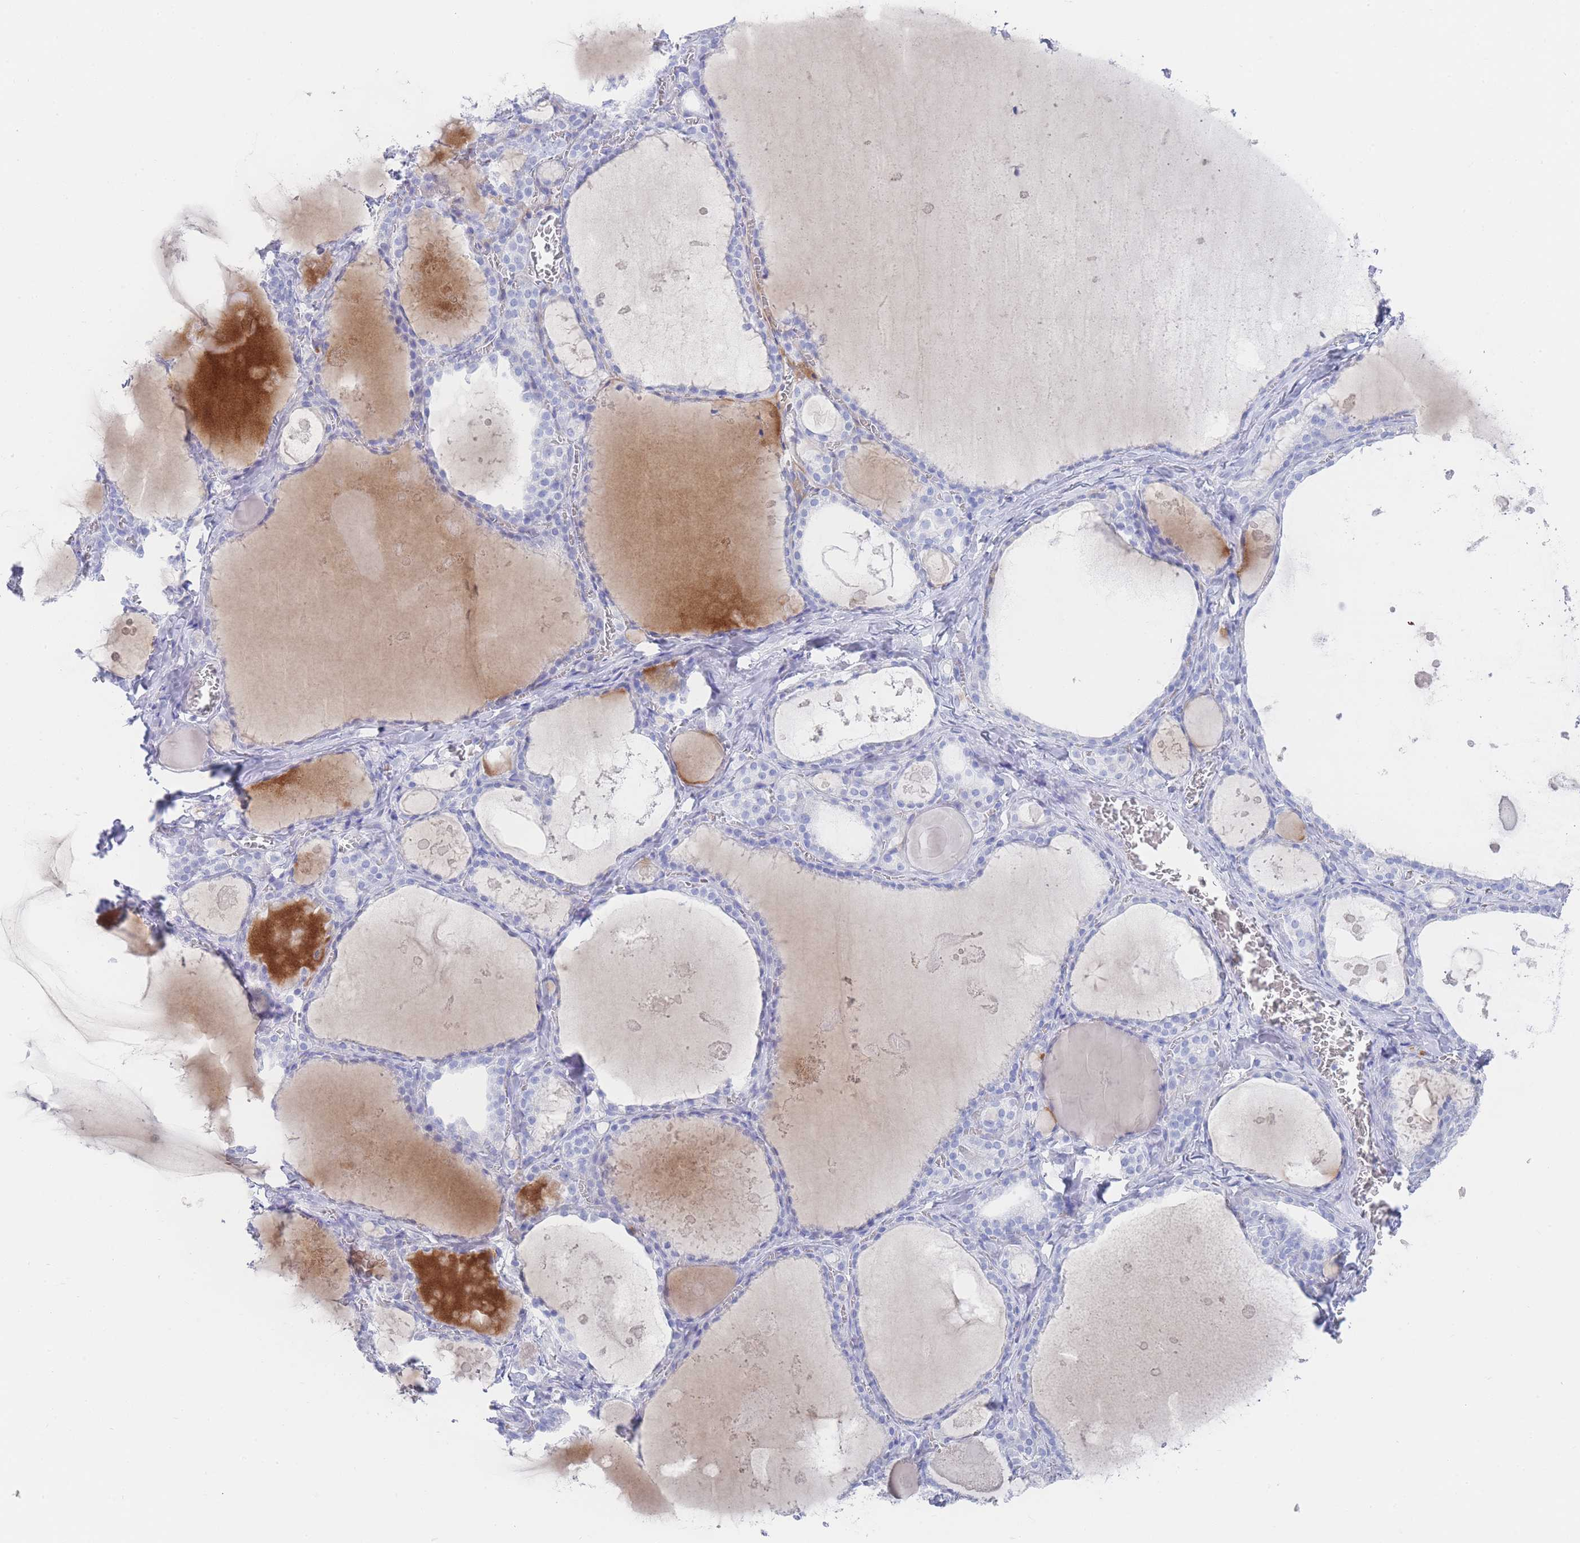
{"staining": {"intensity": "negative", "quantity": "none", "location": "none"}, "tissue": "thyroid gland", "cell_type": "Glandular cells", "image_type": "normal", "snomed": [{"axis": "morphology", "description": "Normal tissue, NOS"}, {"axis": "topography", "description": "Thyroid gland"}], "caption": "High magnification brightfield microscopy of unremarkable thyroid gland stained with DAB (brown) and counterstained with hematoxylin (blue): glandular cells show no significant staining.", "gene": "LRRC37A2", "patient": {"sex": "male", "age": 56}}